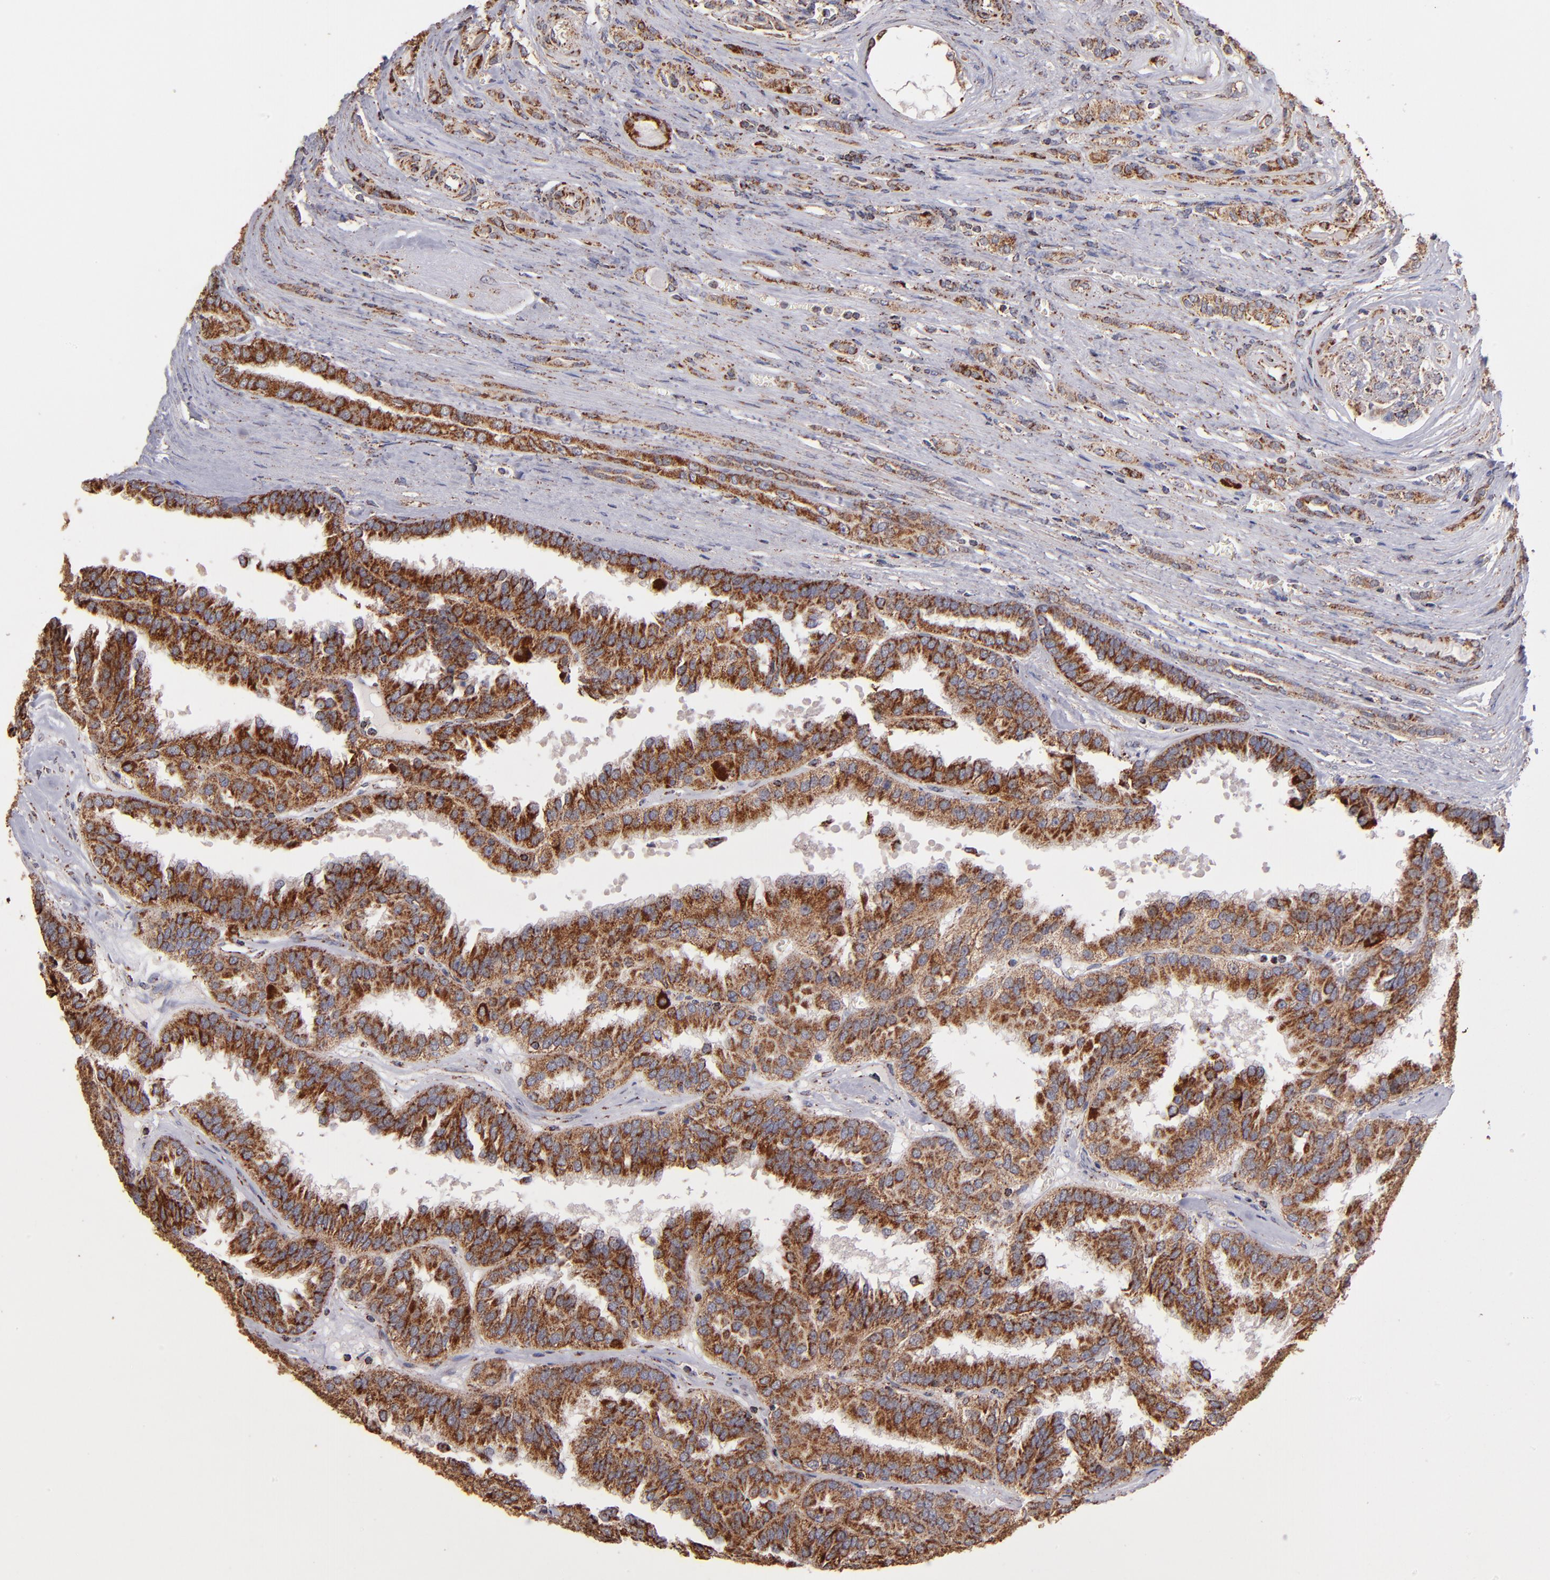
{"staining": {"intensity": "moderate", "quantity": ">75%", "location": "cytoplasmic/membranous"}, "tissue": "renal cancer", "cell_type": "Tumor cells", "image_type": "cancer", "snomed": [{"axis": "morphology", "description": "Adenocarcinoma, NOS"}, {"axis": "topography", "description": "Kidney"}], "caption": "Tumor cells reveal medium levels of moderate cytoplasmic/membranous staining in about >75% of cells in renal cancer.", "gene": "DLST", "patient": {"sex": "male", "age": 46}}